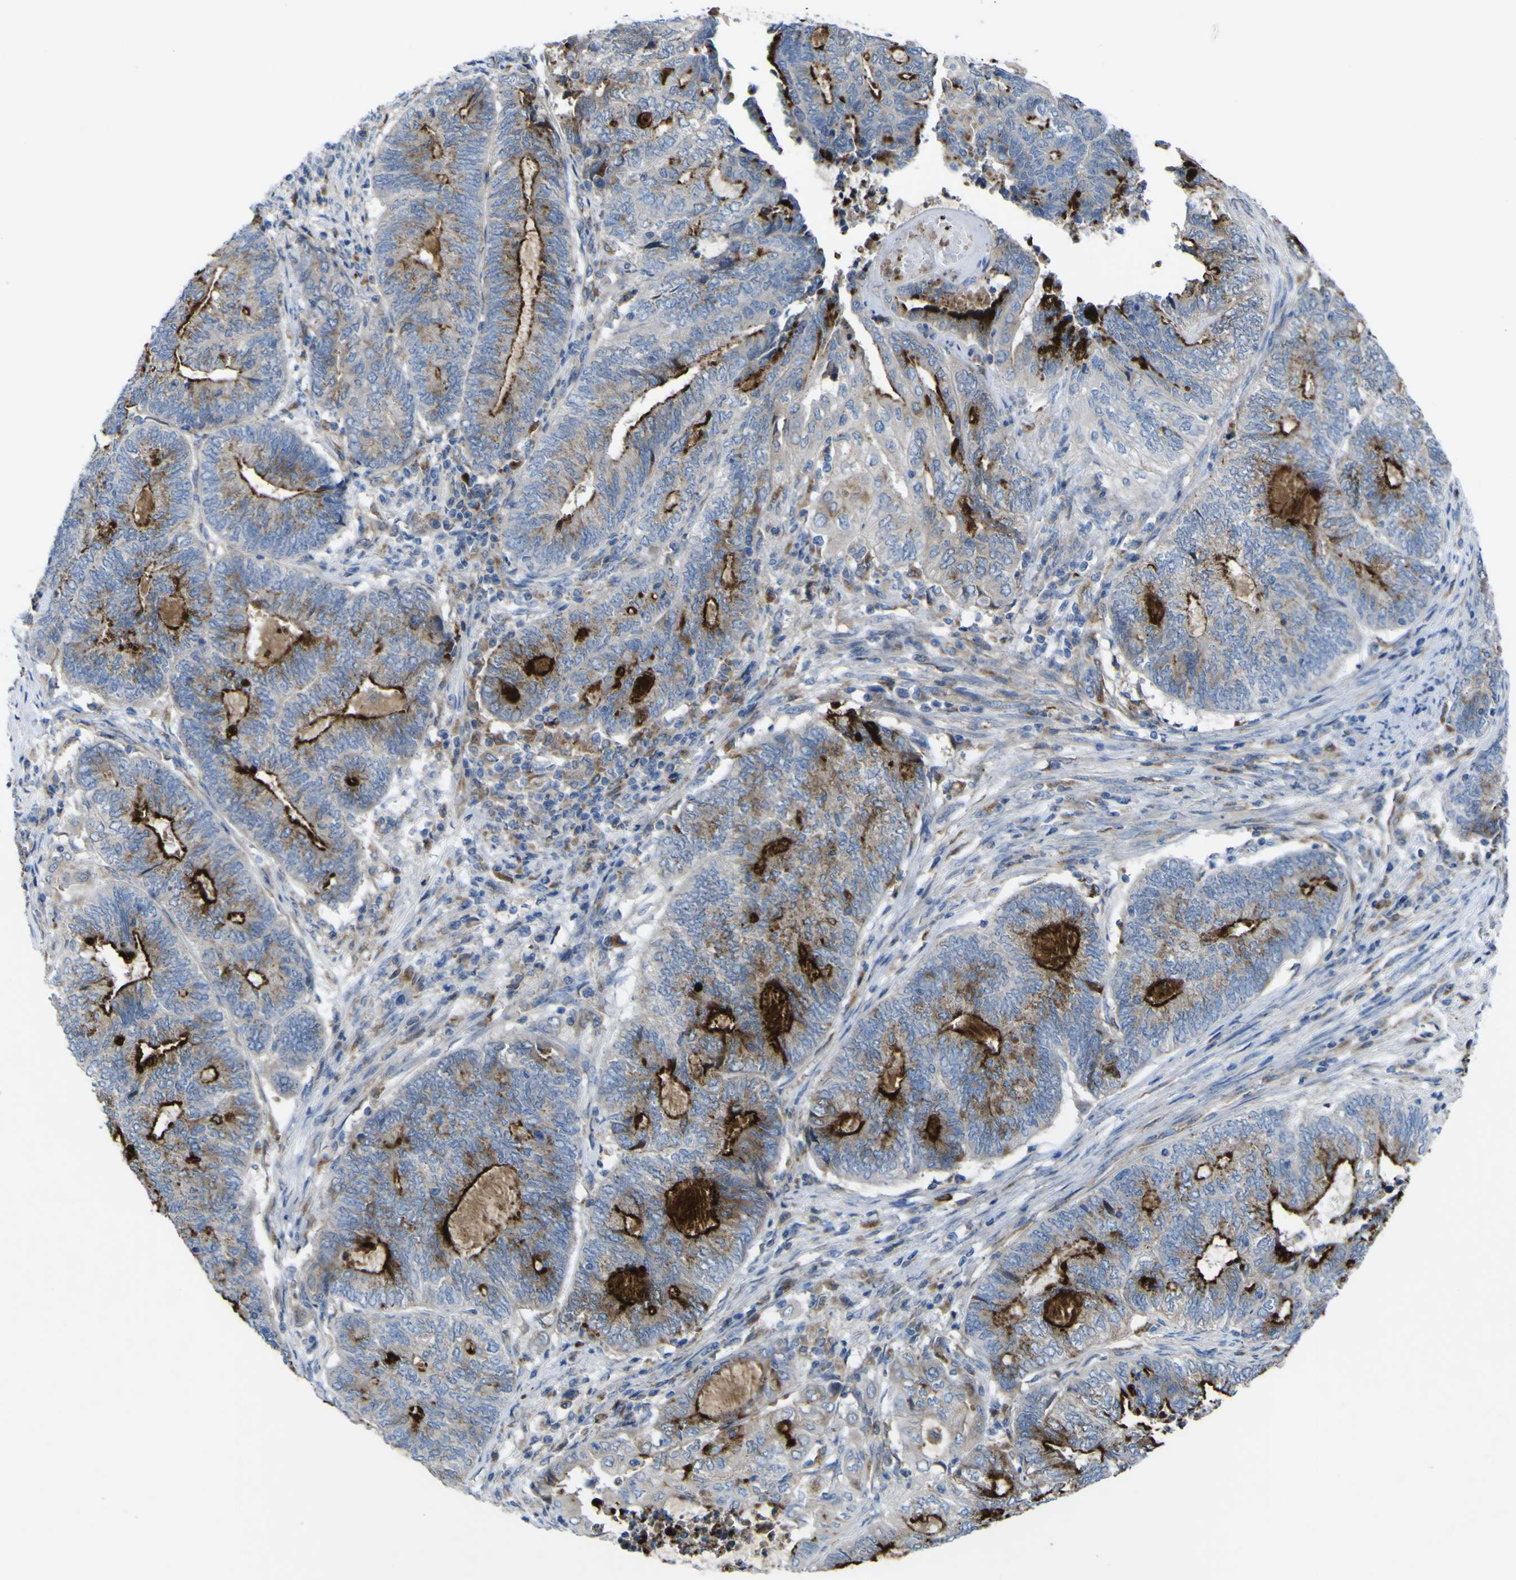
{"staining": {"intensity": "strong", "quantity": ">75%", "location": "cytoplasmic/membranous"}, "tissue": "endometrial cancer", "cell_type": "Tumor cells", "image_type": "cancer", "snomed": [{"axis": "morphology", "description": "Adenocarcinoma, NOS"}, {"axis": "topography", "description": "Uterus"}, {"axis": "topography", "description": "Endometrium"}], "caption": "An image showing strong cytoplasmic/membranous positivity in about >75% of tumor cells in endometrial cancer (adenocarcinoma), as visualized by brown immunohistochemical staining.", "gene": "CST3", "patient": {"sex": "female", "age": 70}}